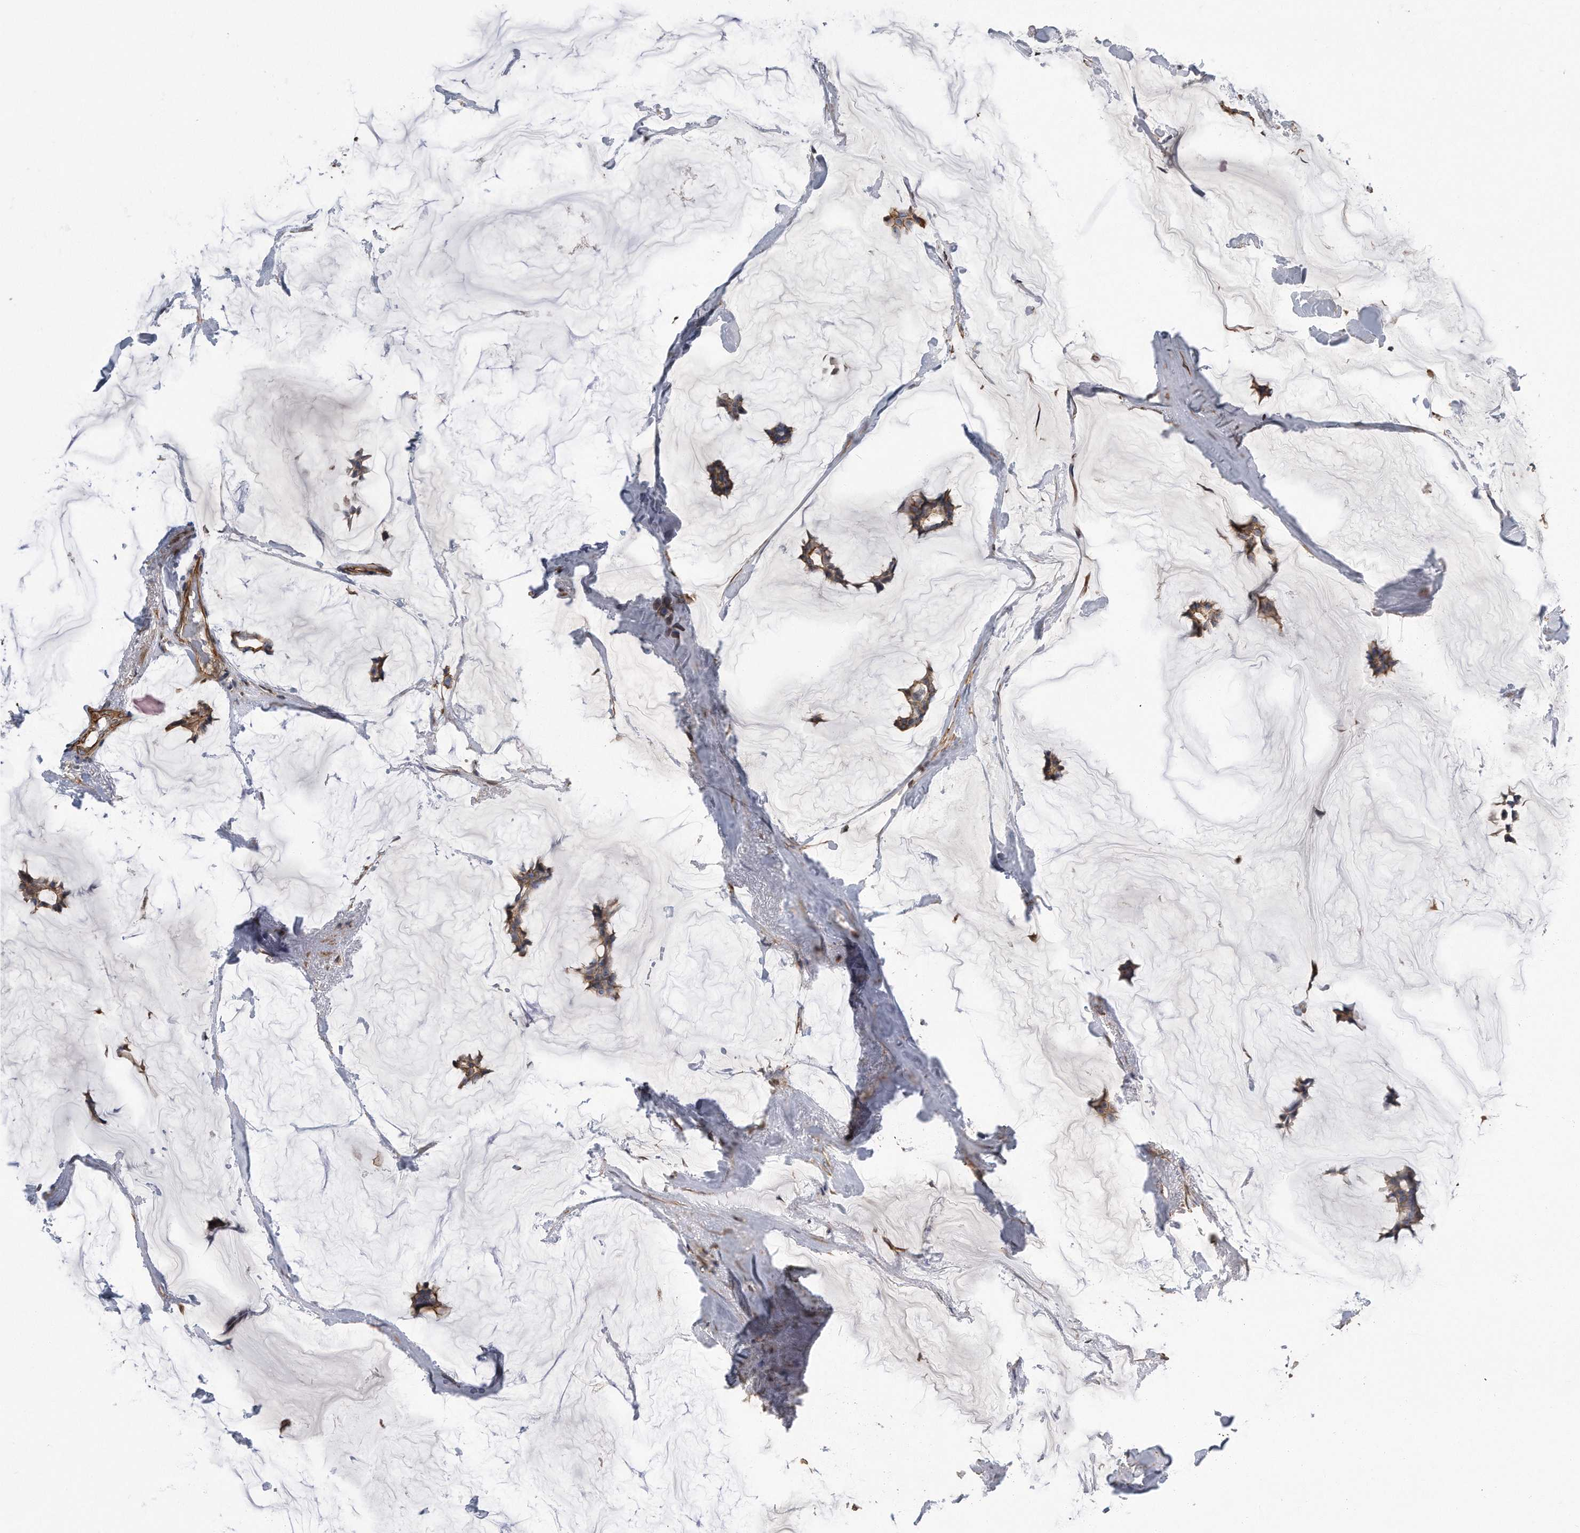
{"staining": {"intensity": "weak", "quantity": ">75%", "location": "cytoplasmic/membranous"}, "tissue": "breast cancer", "cell_type": "Tumor cells", "image_type": "cancer", "snomed": [{"axis": "morphology", "description": "Duct carcinoma"}, {"axis": "topography", "description": "Breast"}], "caption": "Weak cytoplasmic/membranous protein staining is present in approximately >75% of tumor cells in breast cancer.", "gene": "GPC1", "patient": {"sex": "female", "age": 93}}